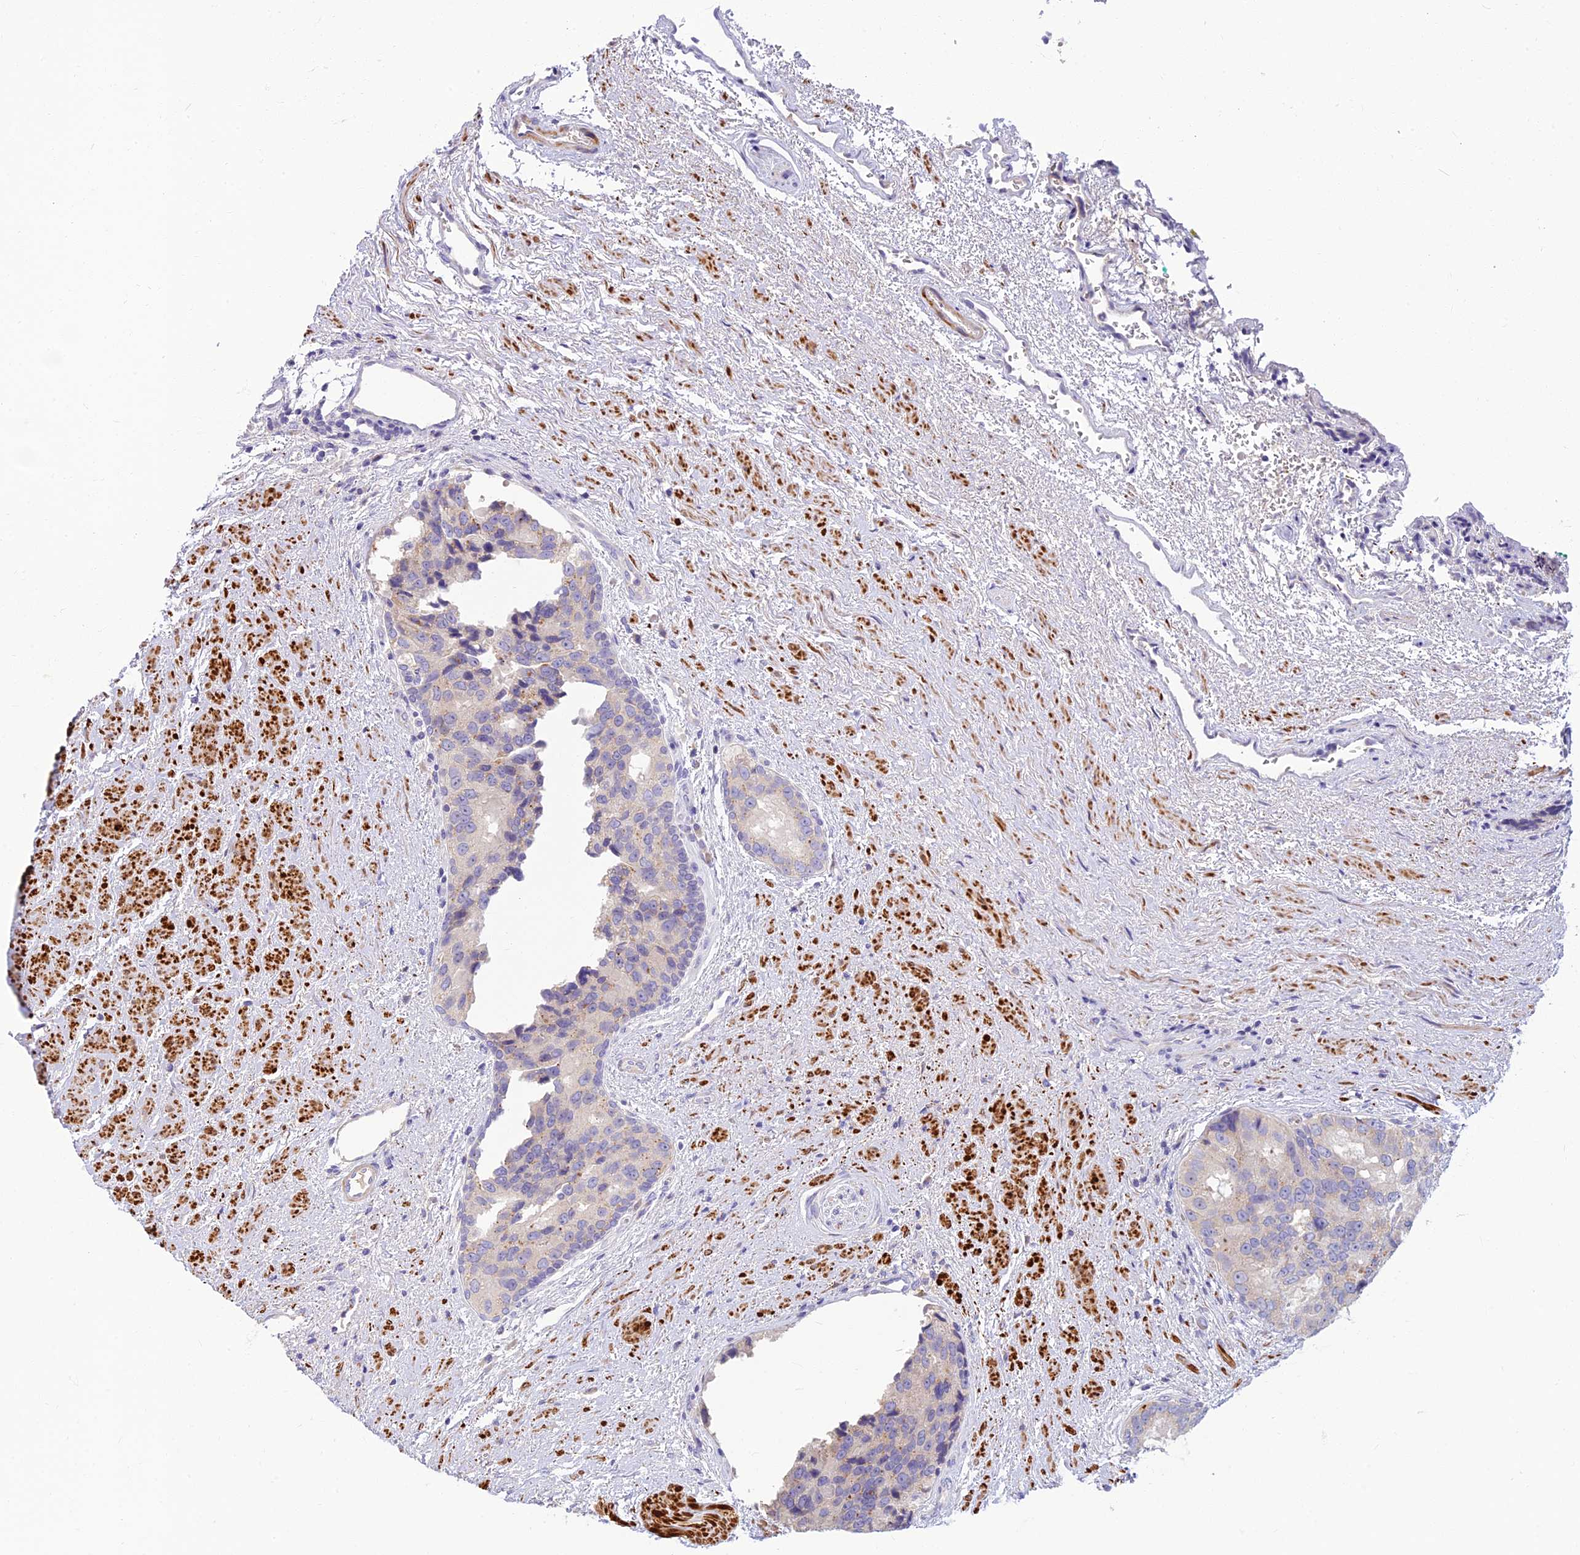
{"staining": {"intensity": "negative", "quantity": "none", "location": "none"}, "tissue": "prostate cancer", "cell_type": "Tumor cells", "image_type": "cancer", "snomed": [{"axis": "morphology", "description": "Adenocarcinoma, High grade"}, {"axis": "topography", "description": "Prostate"}], "caption": "An IHC histopathology image of prostate adenocarcinoma (high-grade) is shown. There is no staining in tumor cells of prostate adenocarcinoma (high-grade).", "gene": "CLIP4", "patient": {"sex": "male", "age": 70}}